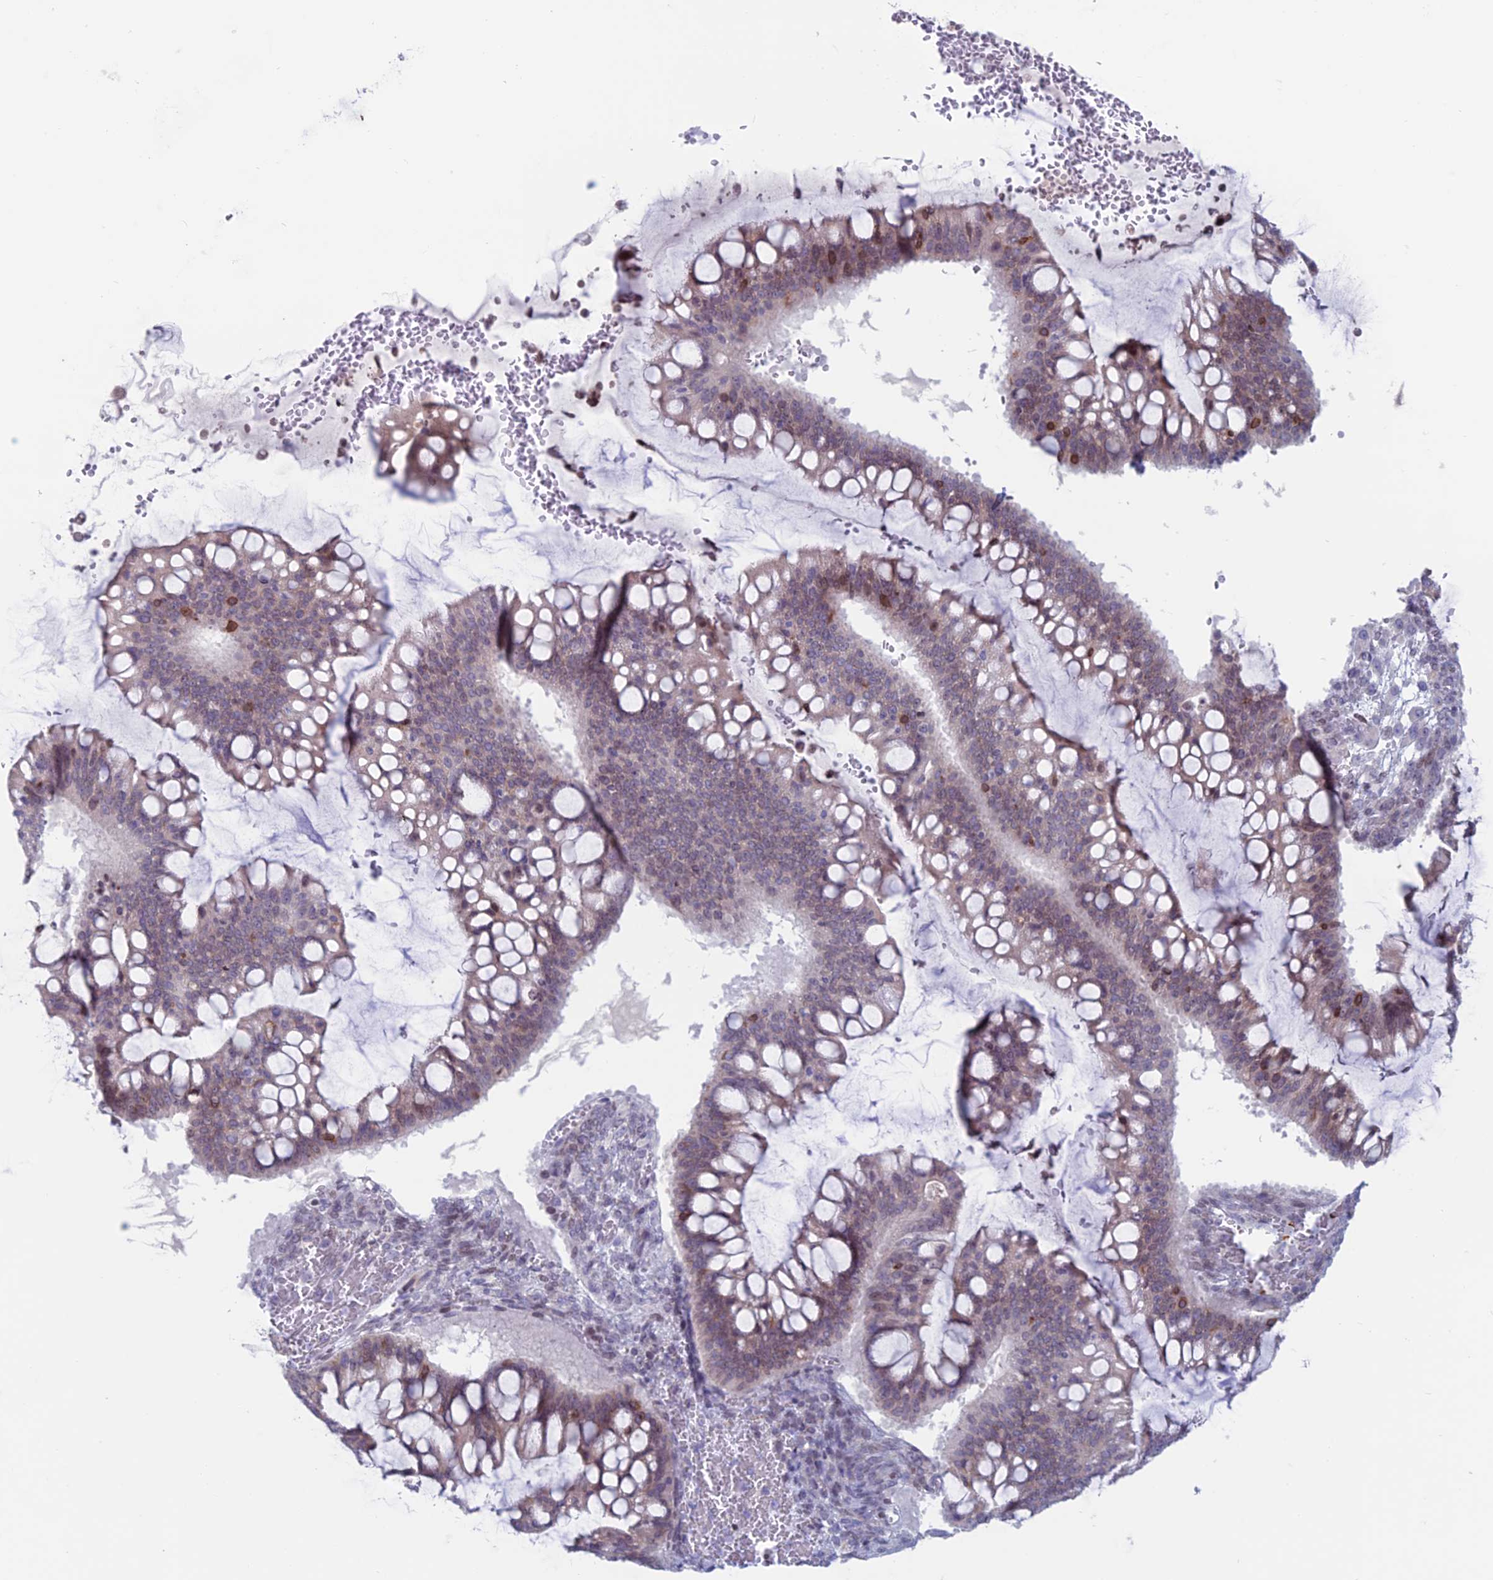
{"staining": {"intensity": "weak", "quantity": "<25%", "location": "nuclear"}, "tissue": "ovarian cancer", "cell_type": "Tumor cells", "image_type": "cancer", "snomed": [{"axis": "morphology", "description": "Cystadenocarcinoma, mucinous, NOS"}, {"axis": "topography", "description": "Ovary"}], "caption": "Protein analysis of ovarian cancer (mucinous cystadenocarcinoma) demonstrates no significant staining in tumor cells. Brightfield microscopy of immunohistochemistry (IHC) stained with DAB (brown) and hematoxylin (blue), captured at high magnification.", "gene": "CERS6", "patient": {"sex": "female", "age": 73}}